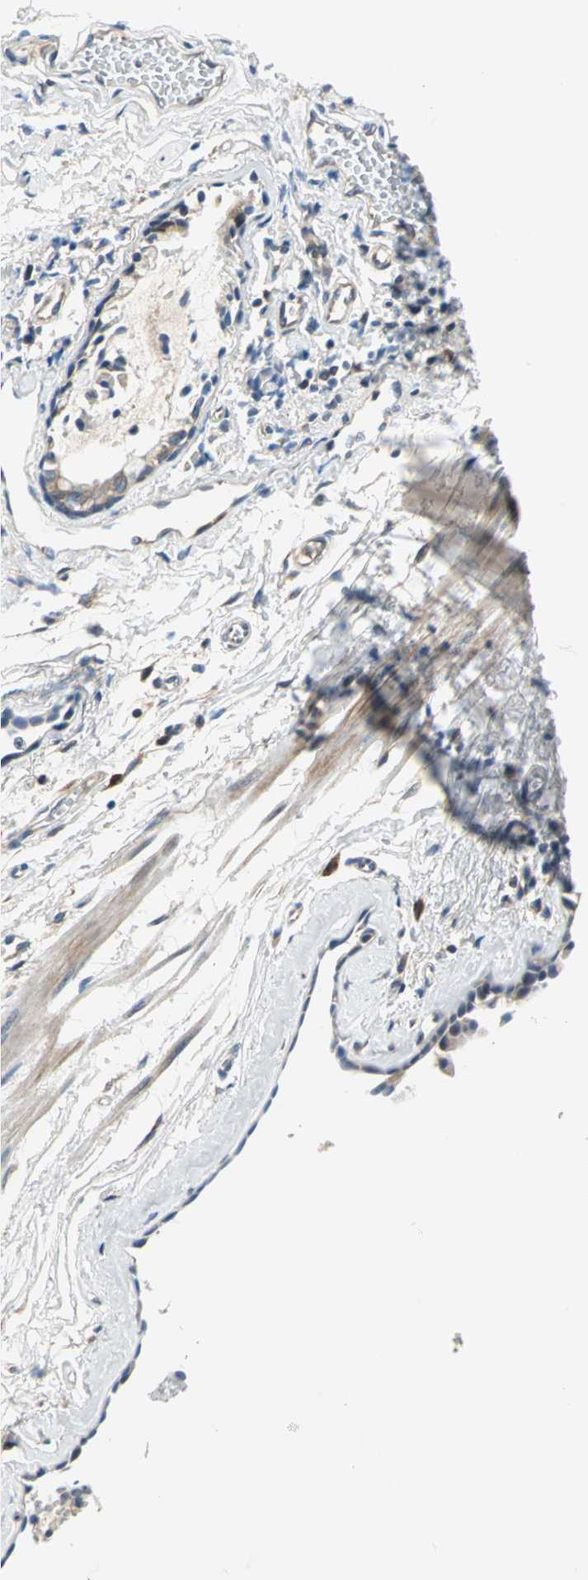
{"staining": {"intensity": "moderate", "quantity": ">75%", "location": "cytoplasmic/membranous"}, "tissue": "bronchus", "cell_type": "Respiratory epithelial cells", "image_type": "normal", "snomed": [{"axis": "morphology", "description": "Normal tissue, NOS"}, {"axis": "topography", "description": "Bronchus"}, {"axis": "topography", "description": "Lung"}], "caption": "Approximately >75% of respiratory epithelial cells in normal bronchus reveal moderate cytoplasmic/membranous protein positivity as visualized by brown immunohistochemical staining.", "gene": "SAR1A", "patient": {"sex": "female", "age": 56}}